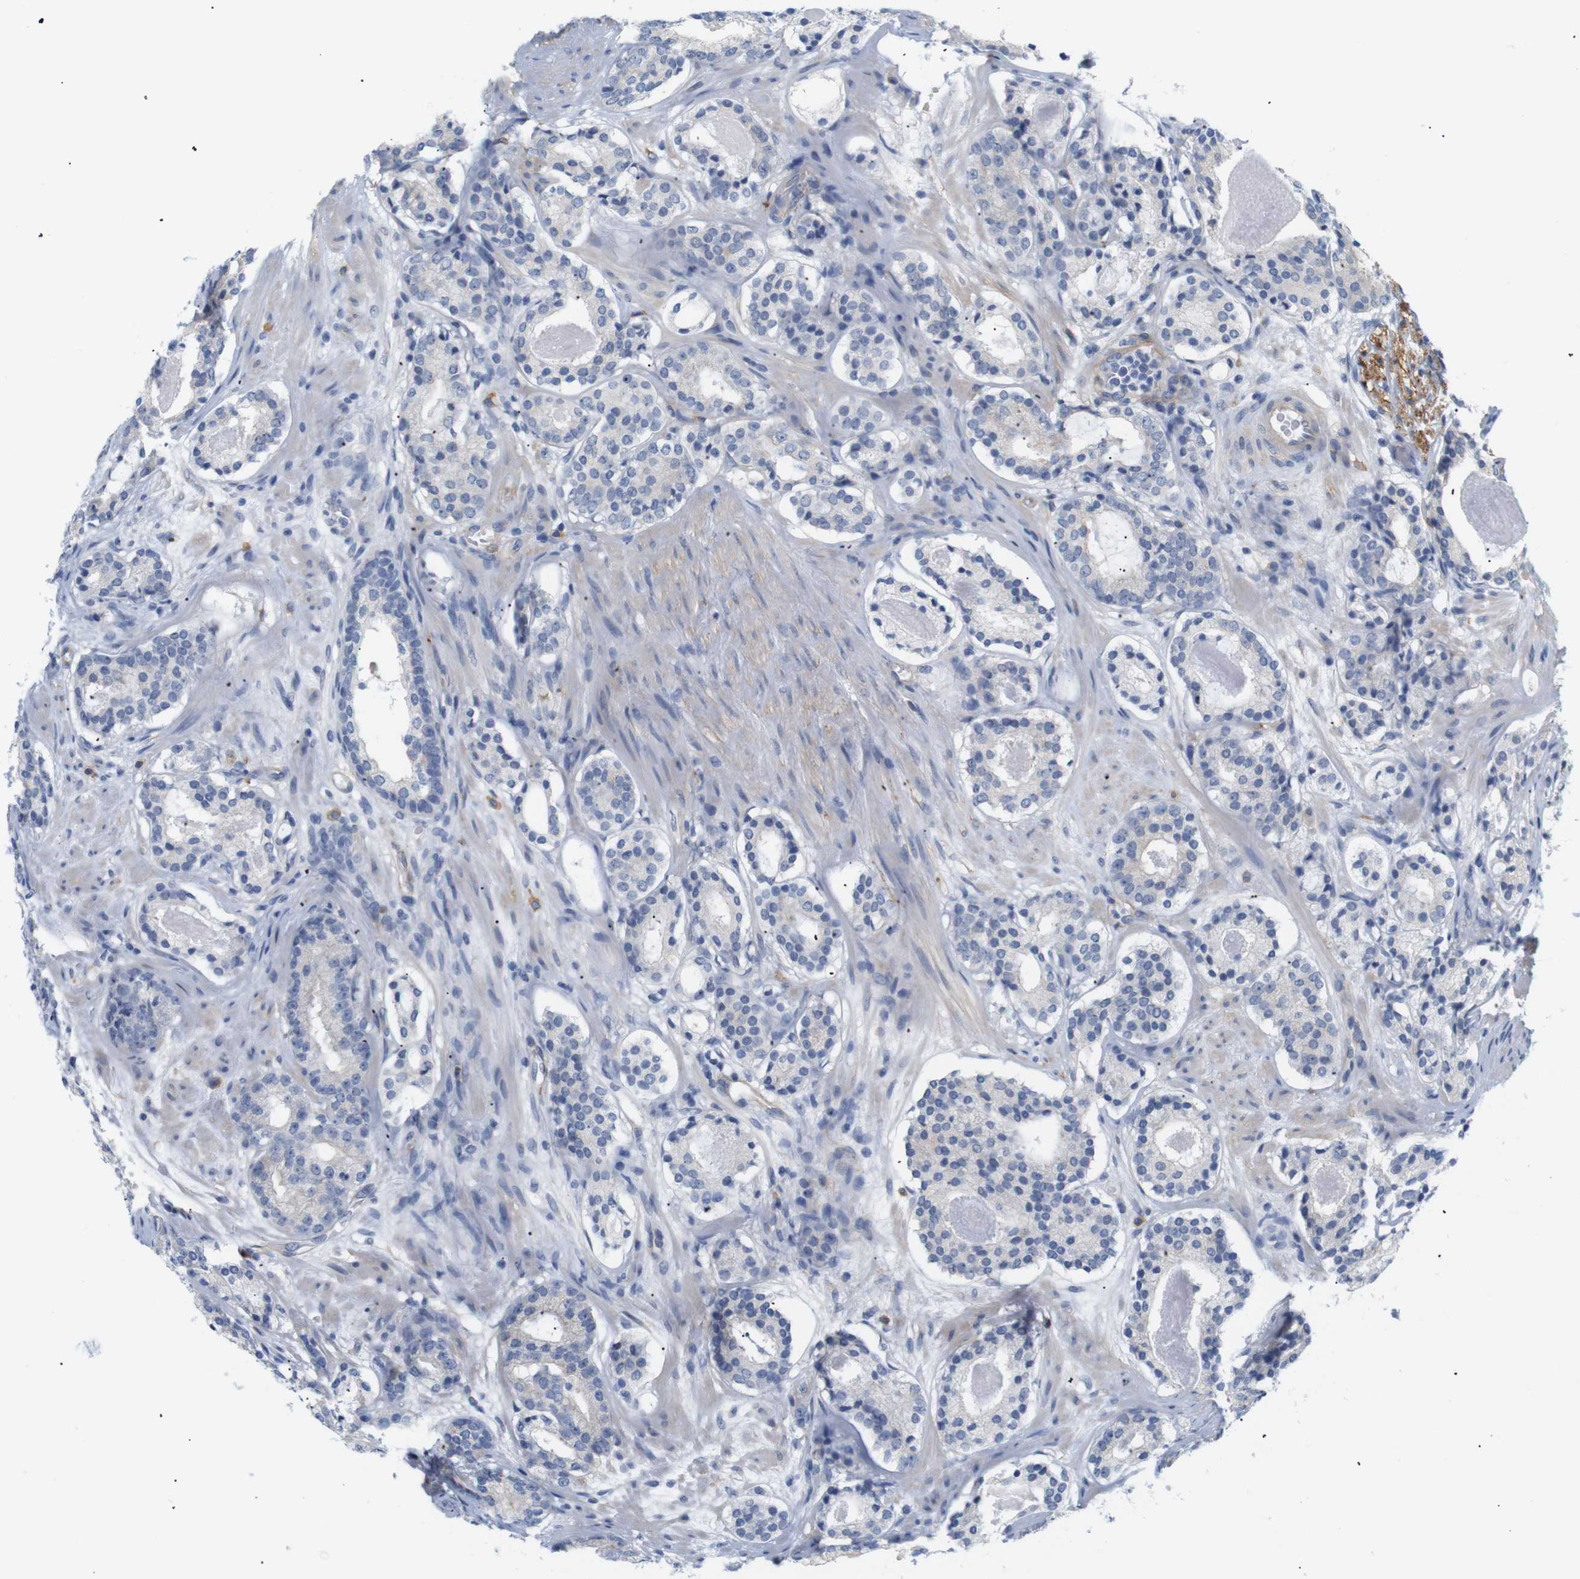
{"staining": {"intensity": "negative", "quantity": "none", "location": "none"}, "tissue": "prostate cancer", "cell_type": "Tumor cells", "image_type": "cancer", "snomed": [{"axis": "morphology", "description": "Adenocarcinoma, Low grade"}, {"axis": "topography", "description": "Prostate"}], "caption": "An image of human prostate cancer (adenocarcinoma (low-grade)) is negative for staining in tumor cells.", "gene": "STMN3", "patient": {"sex": "male", "age": 69}}